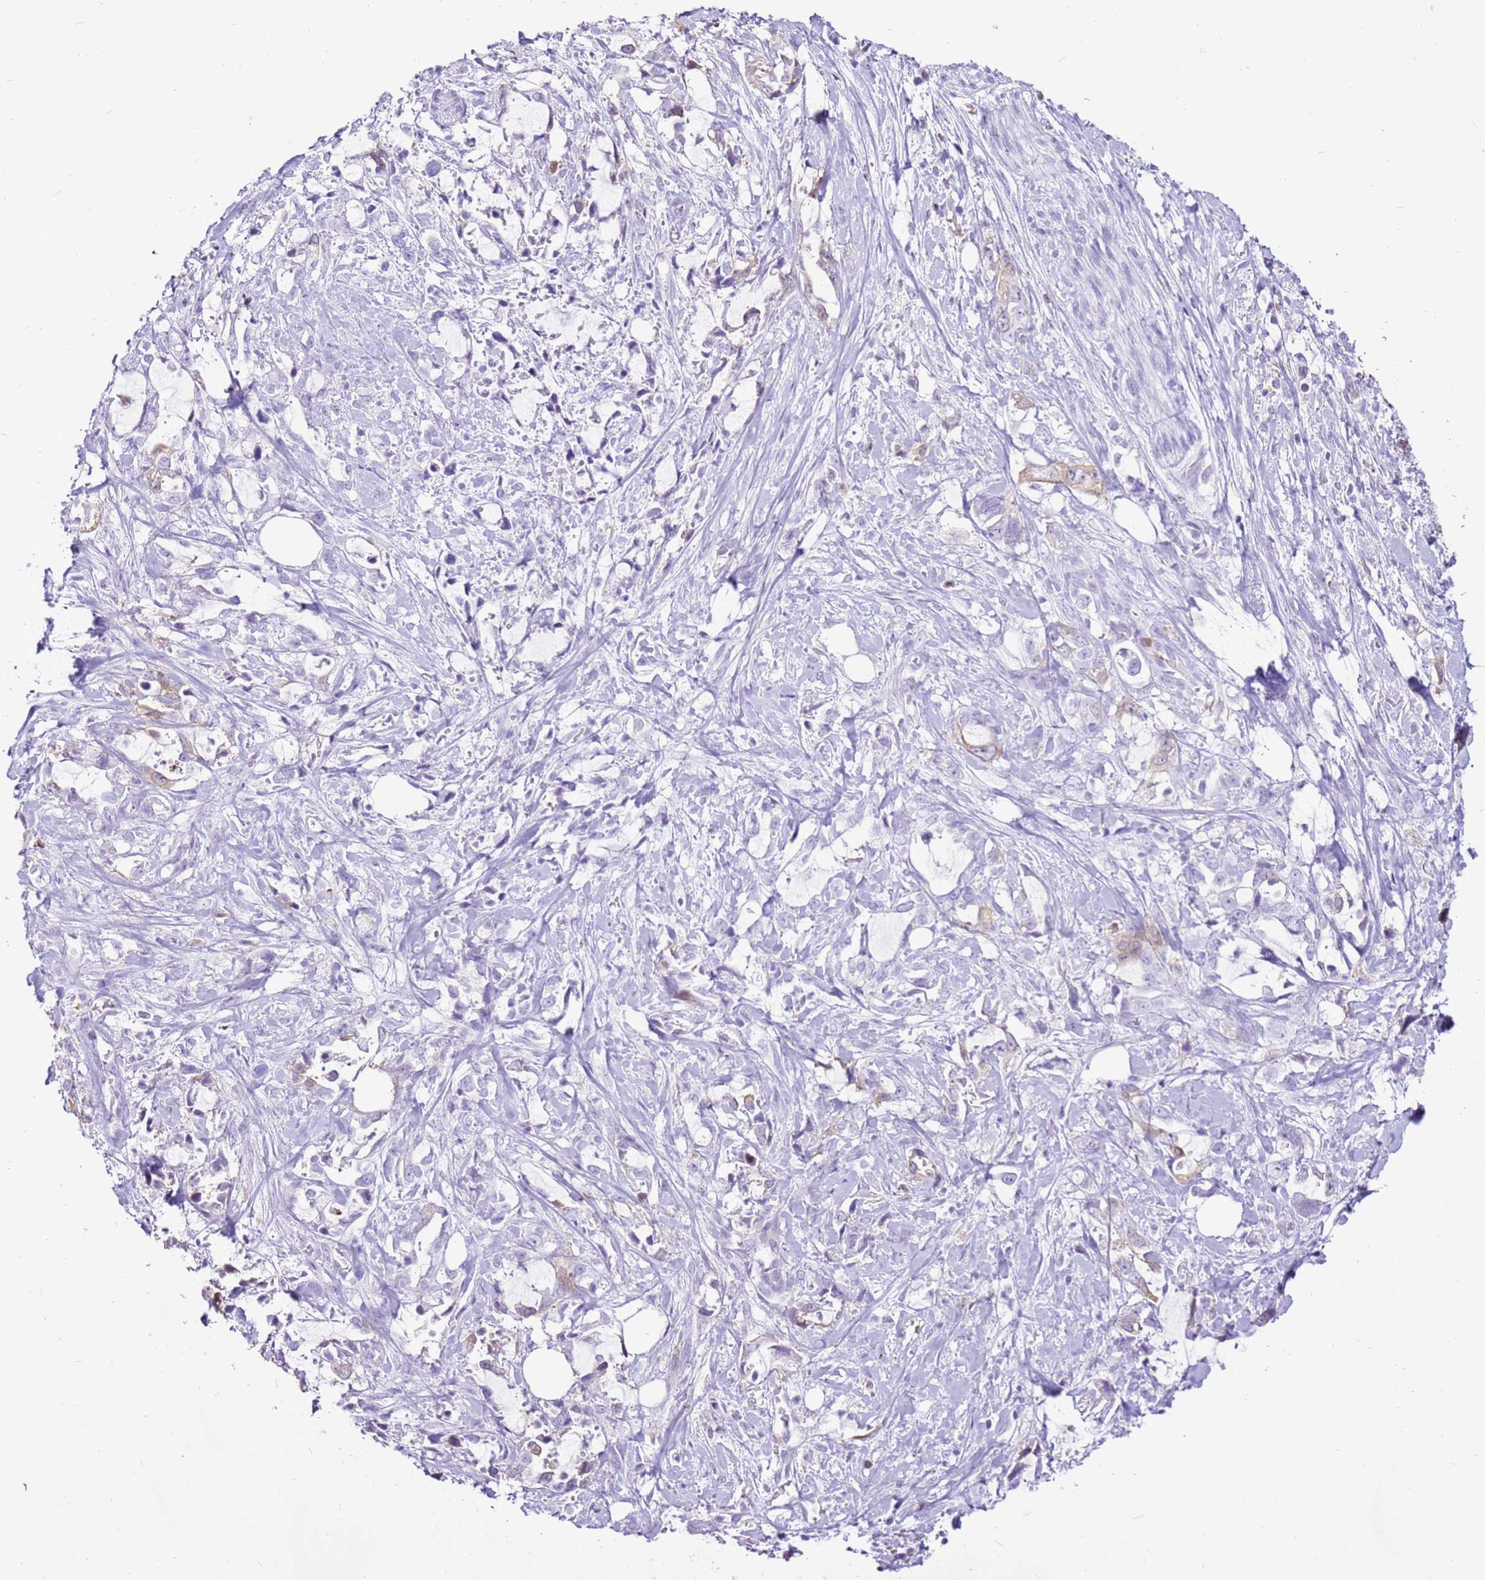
{"staining": {"intensity": "weak", "quantity": "<25%", "location": "cytoplasmic/membranous"}, "tissue": "pancreatic cancer", "cell_type": "Tumor cells", "image_type": "cancer", "snomed": [{"axis": "morphology", "description": "Adenocarcinoma, NOS"}, {"axis": "topography", "description": "Pancreas"}], "caption": "Immunohistochemistry (IHC) of human pancreatic adenocarcinoma reveals no positivity in tumor cells. (DAB (3,3'-diaminobenzidine) immunohistochemistry (IHC) with hematoxylin counter stain).", "gene": "SPC25", "patient": {"sex": "female", "age": 61}}